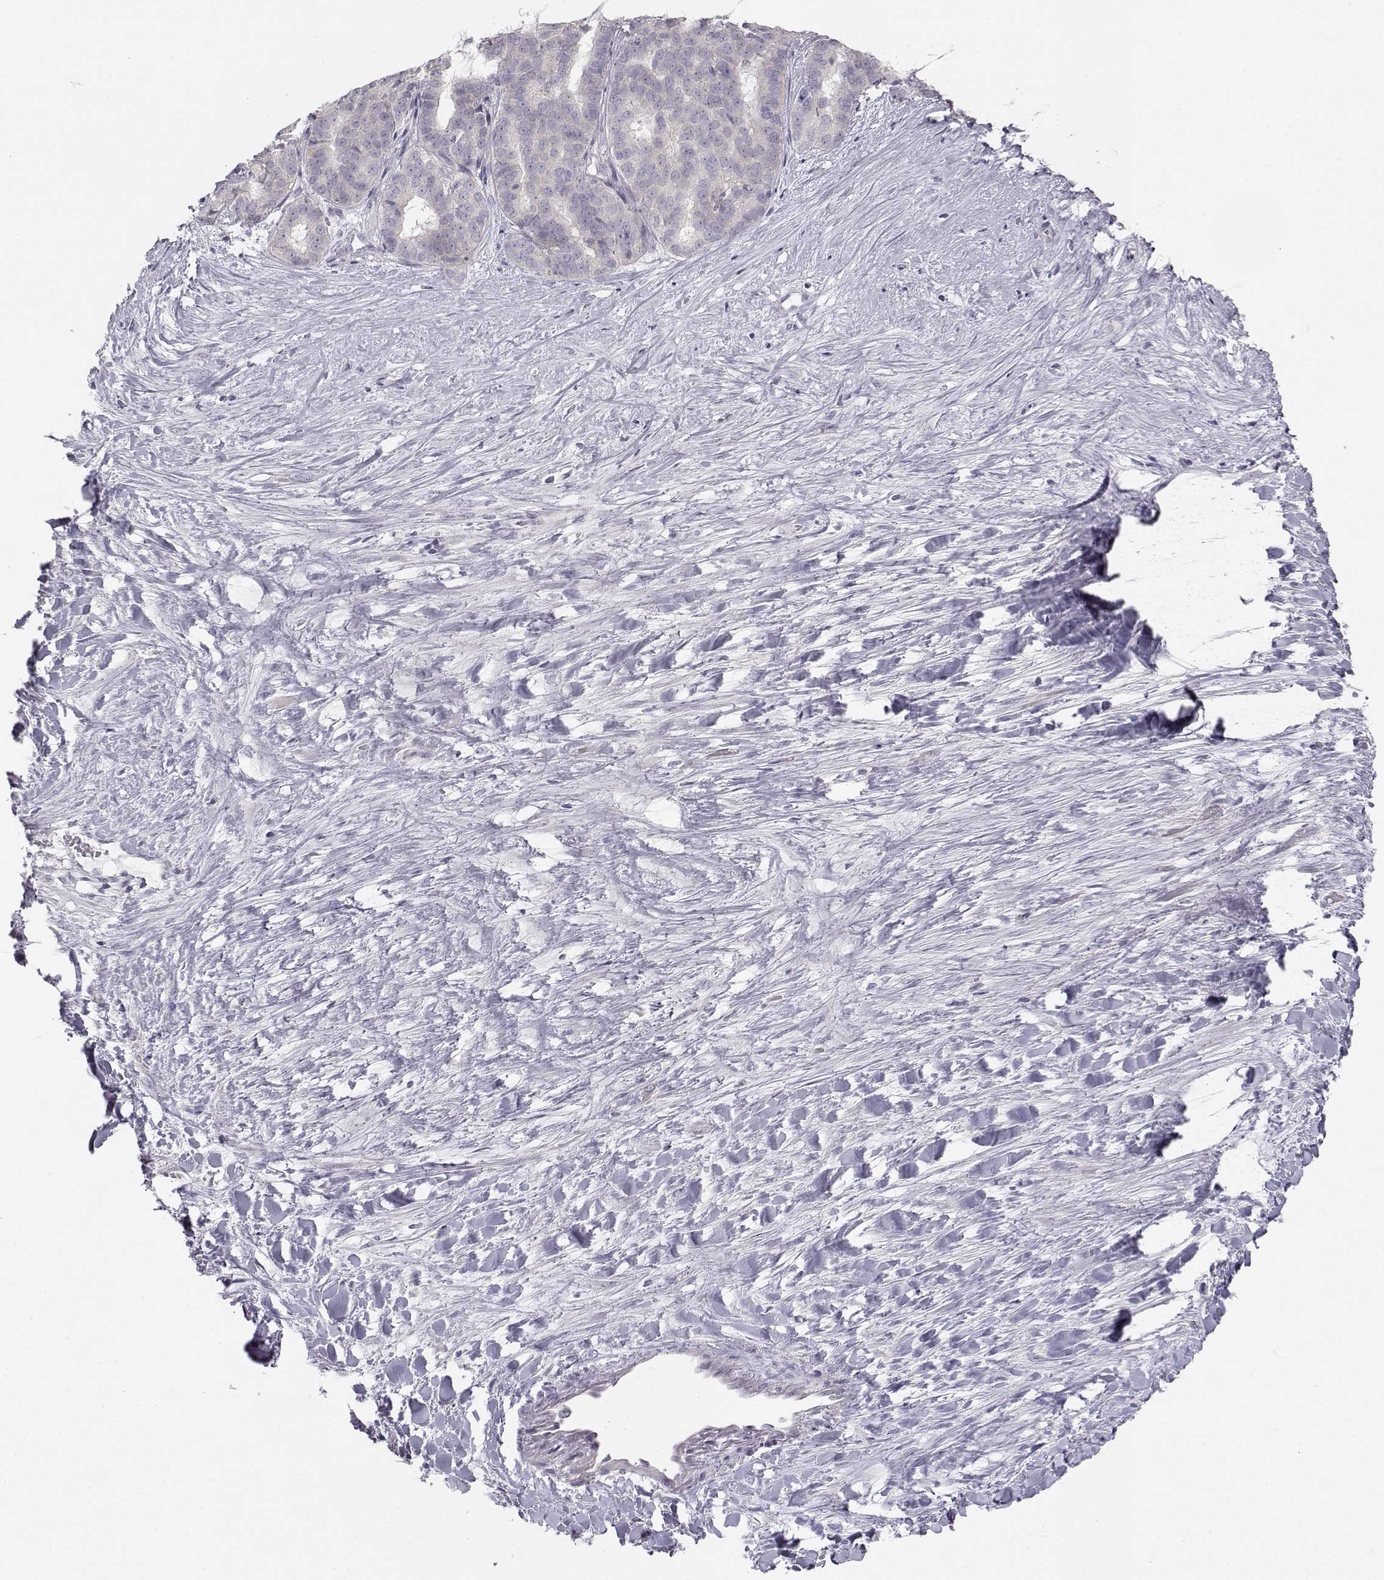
{"staining": {"intensity": "weak", "quantity": "<25%", "location": "cytoplasmic/membranous"}, "tissue": "liver cancer", "cell_type": "Tumor cells", "image_type": "cancer", "snomed": [{"axis": "morphology", "description": "Cholangiocarcinoma"}, {"axis": "topography", "description": "Liver"}], "caption": "High power microscopy image of an immunohistochemistry (IHC) image of liver cholangiocarcinoma, revealing no significant staining in tumor cells. Nuclei are stained in blue.", "gene": "MYCBPAP", "patient": {"sex": "female", "age": 47}}